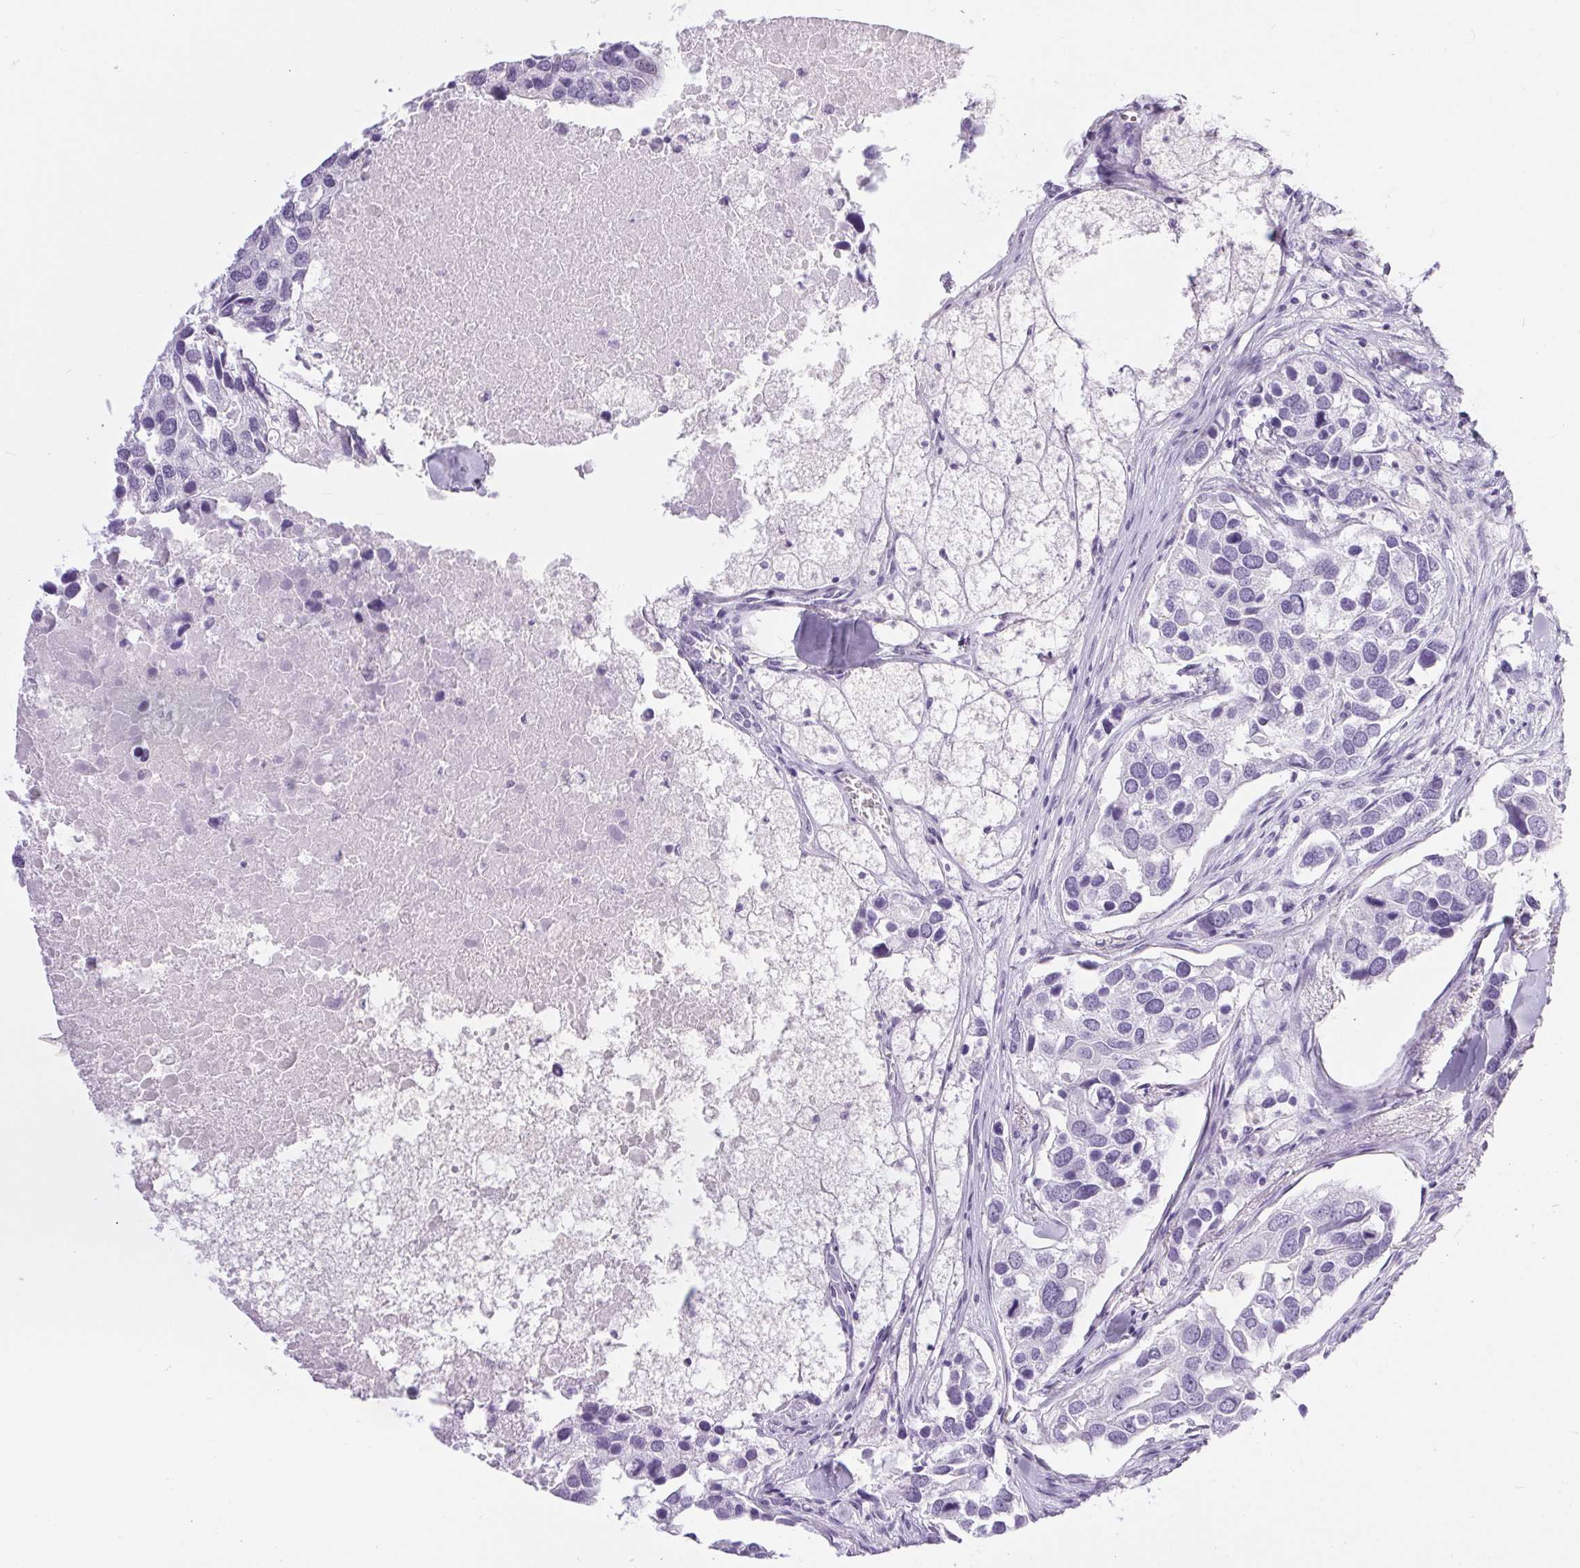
{"staining": {"intensity": "negative", "quantity": "none", "location": "none"}, "tissue": "breast cancer", "cell_type": "Tumor cells", "image_type": "cancer", "snomed": [{"axis": "morphology", "description": "Duct carcinoma"}, {"axis": "topography", "description": "Breast"}], "caption": "High magnification brightfield microscopy of breast cancer (invasive ductal carcinoma) stained with DAB (brown) and counterstained with hematoxylin (blue): tumor cells show no significant staining.", "gene": "XDH", "patient": {"sex": "female", "age": 83}}